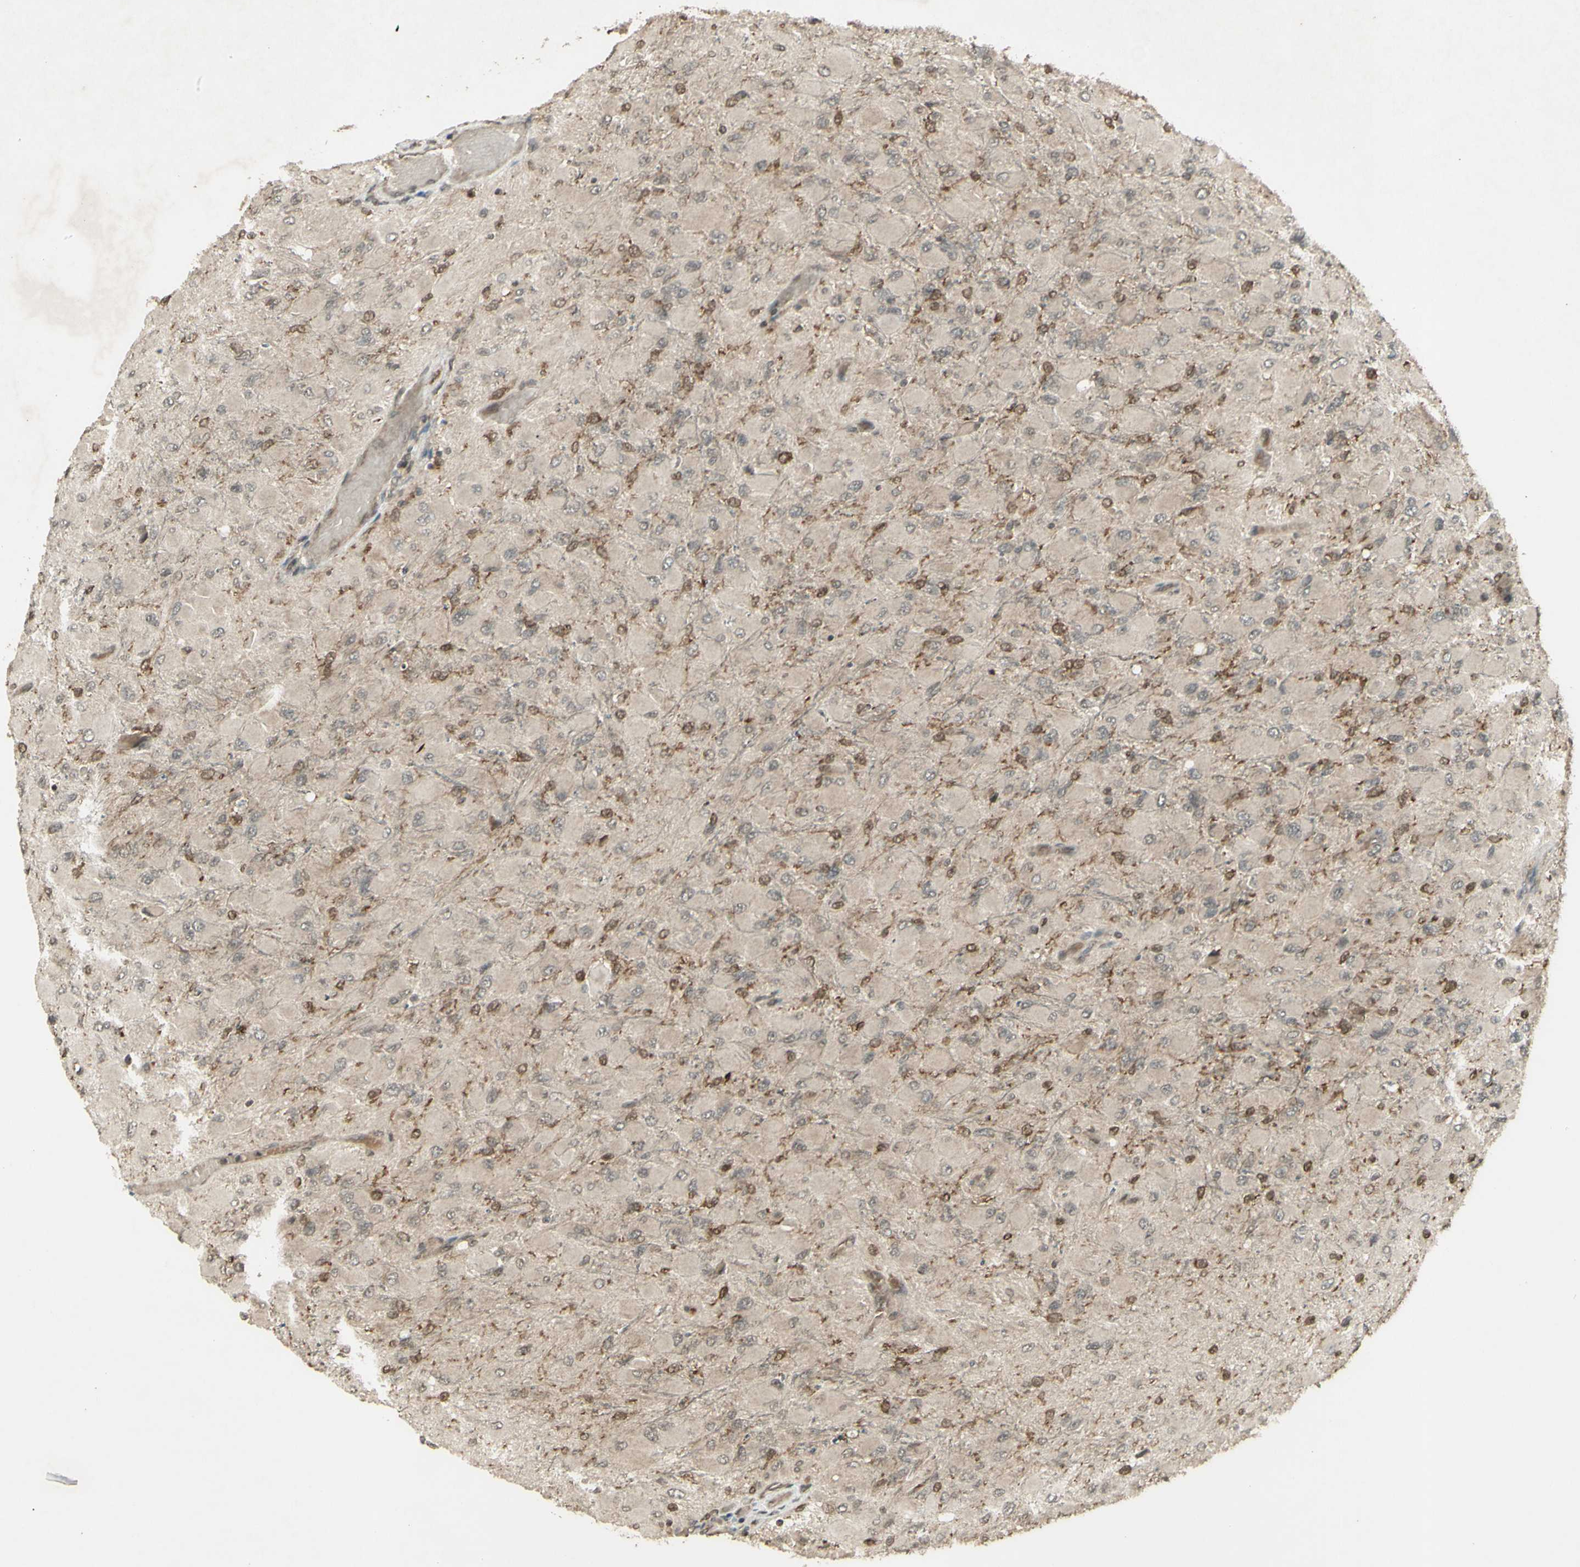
{"staining": {"intensity": "weak", "quantity": ">75%", "location": "cytoplasmic/membranous"}, "tissue": "glioma", "cell_type": "Tumor cells", "image_type": "cancer", "snomed": [{"axis": "morphology", "description": "Glioma, malignant, High grade"}, {"axis": "topography", "description": "Cerebral cortex"}], "caption": "IHC of human glioma demonstrates low levels of weak cytoplasmic/membranous positivity in about >75% of tumor cells. The staining is performed using DAB (3,3'-diaminobenzidine) brown chromogen to label protein expression. The nuclei are counter-stained blue using hematoxylin.", "gene": "BLNK", "patient": {"sex": "female", "age": 36}}